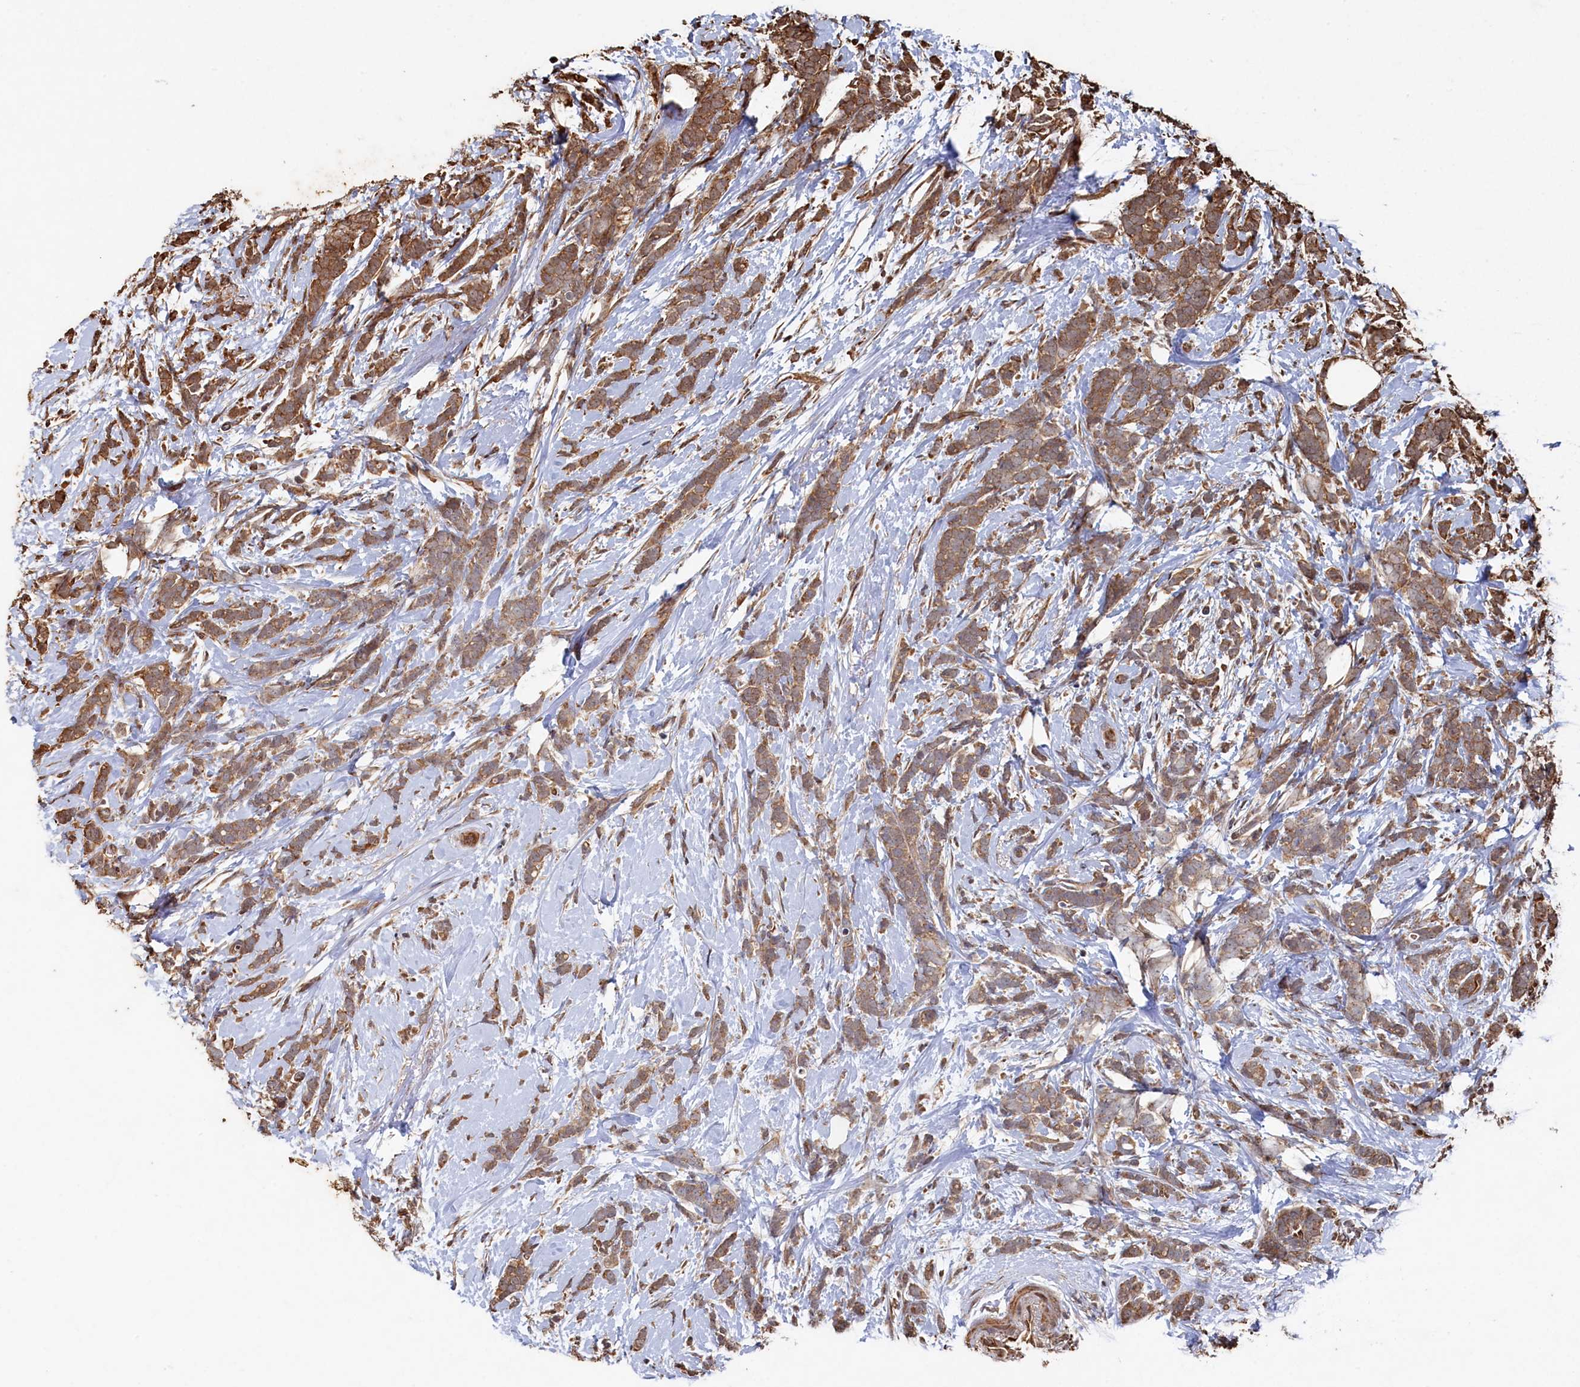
{"staining": {"intensity": "moderate", "quantity": ">75%", "location": "cytoplasmic/membranous"}, "tissue": "breast cancer", "cell_type": "Tumor cells", "image_type": "cancer", "snomed": [{"axis": "morphology", "description": "Lobular carcinoma"}, {"axis": "topography", "description": "Breast"}], "caption": "Protein expression analysis of breast lobular carcinoma exhibits moderate cytoplasmic/membranous staining in about >75% of tumor cells.", "gene": "PIGN", "patient": {"sex": "female", "age": 58}}